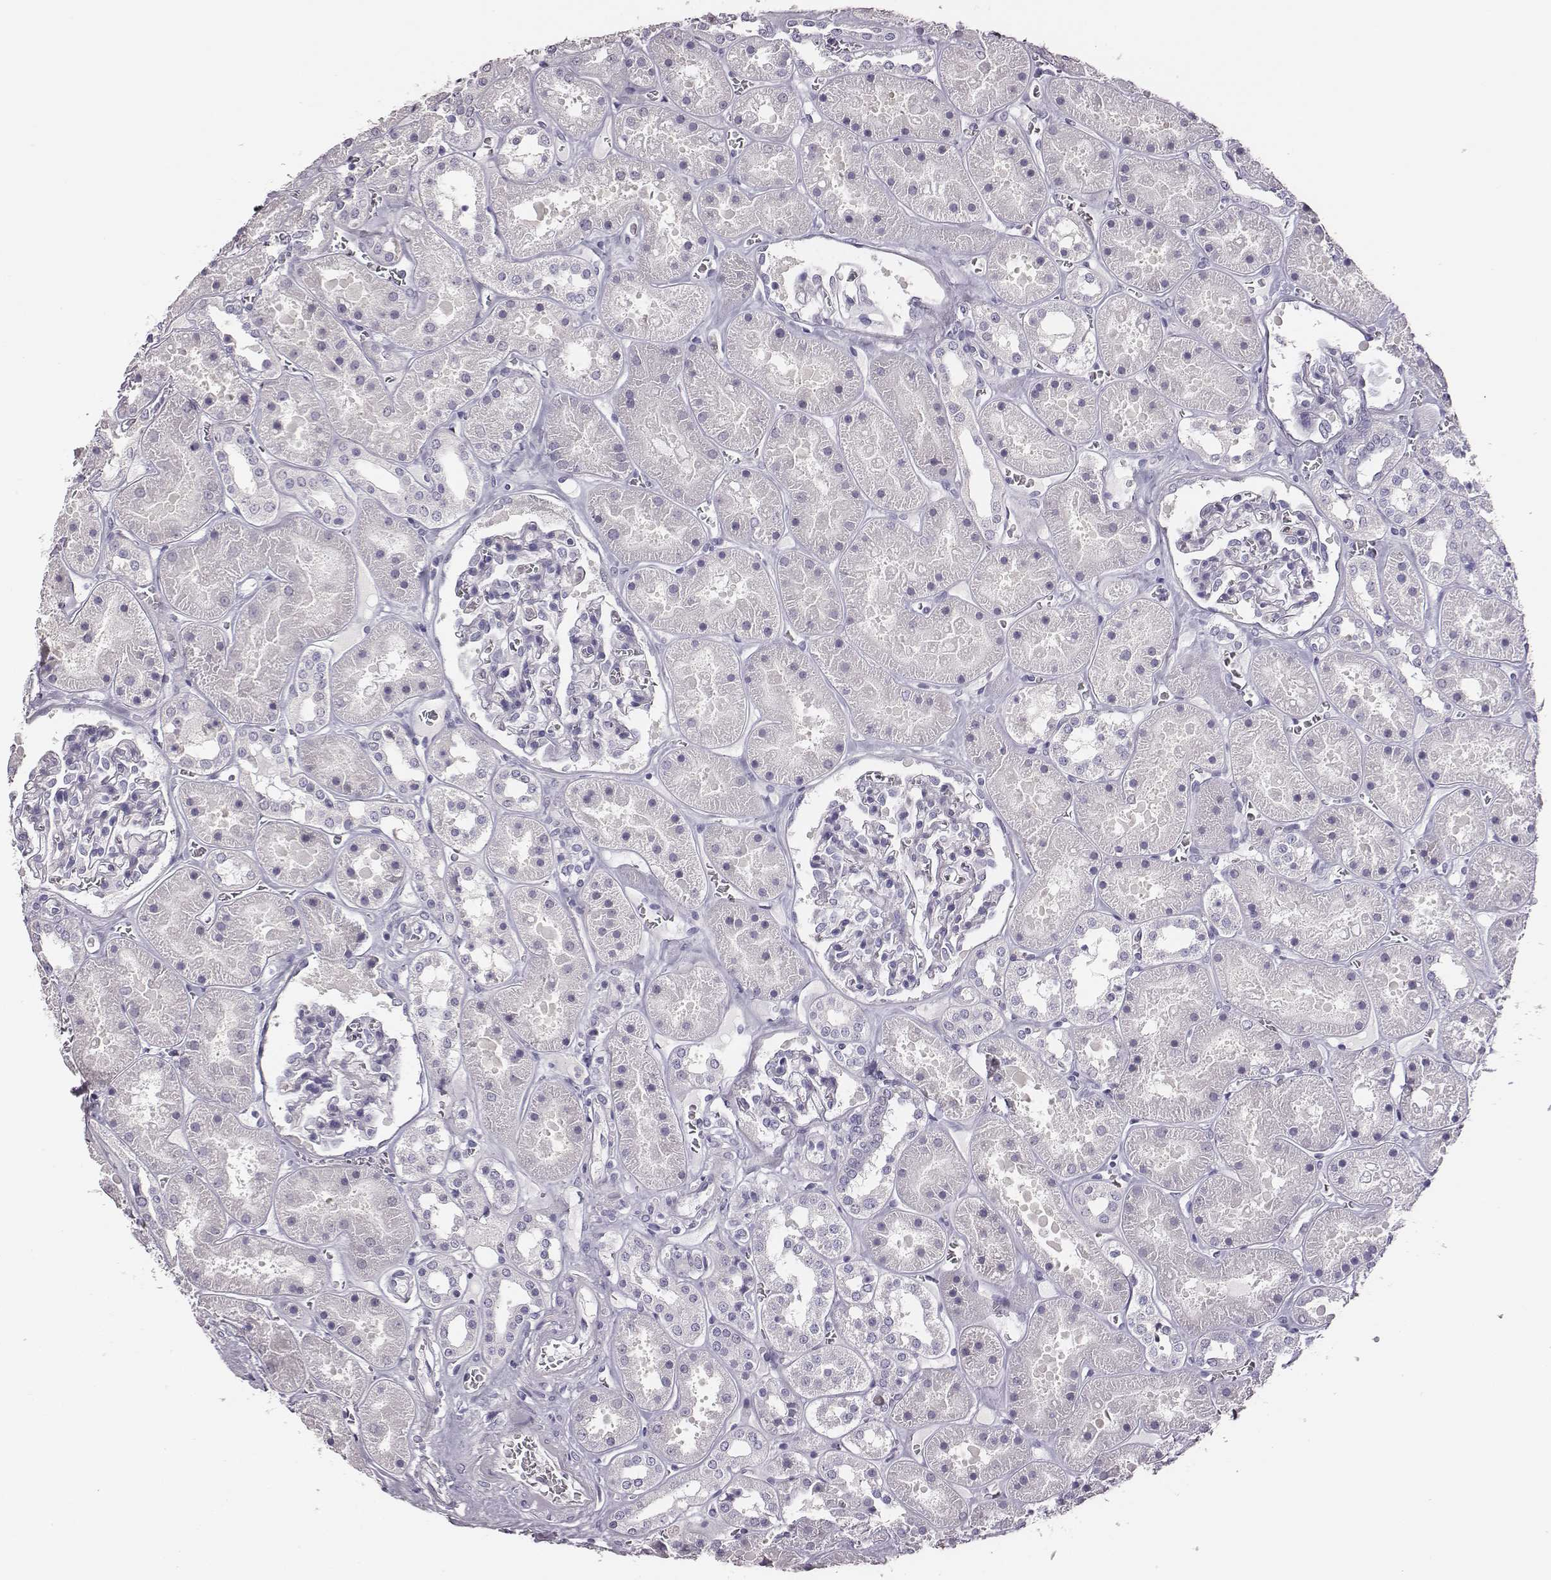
{"staining": {"intensity": "negative", "quantity": "none", "location": "none"}, "tissue": "kidney", "cell_type": "Cells in glomeruli", "image_type": "normal", "snomed": [{"axis": "morphology", "description": "Normal tissue, NOS"}, {"axis": "topography", "description": "Kidney"}], "caption": "This is an immunohistochemistry (IHC) micrograph of unremarkable kidney. There is no expression in cells in glomeruli.", "gene": "ENSG00000290147", "patient": {"sex": "female", "age": 41}}